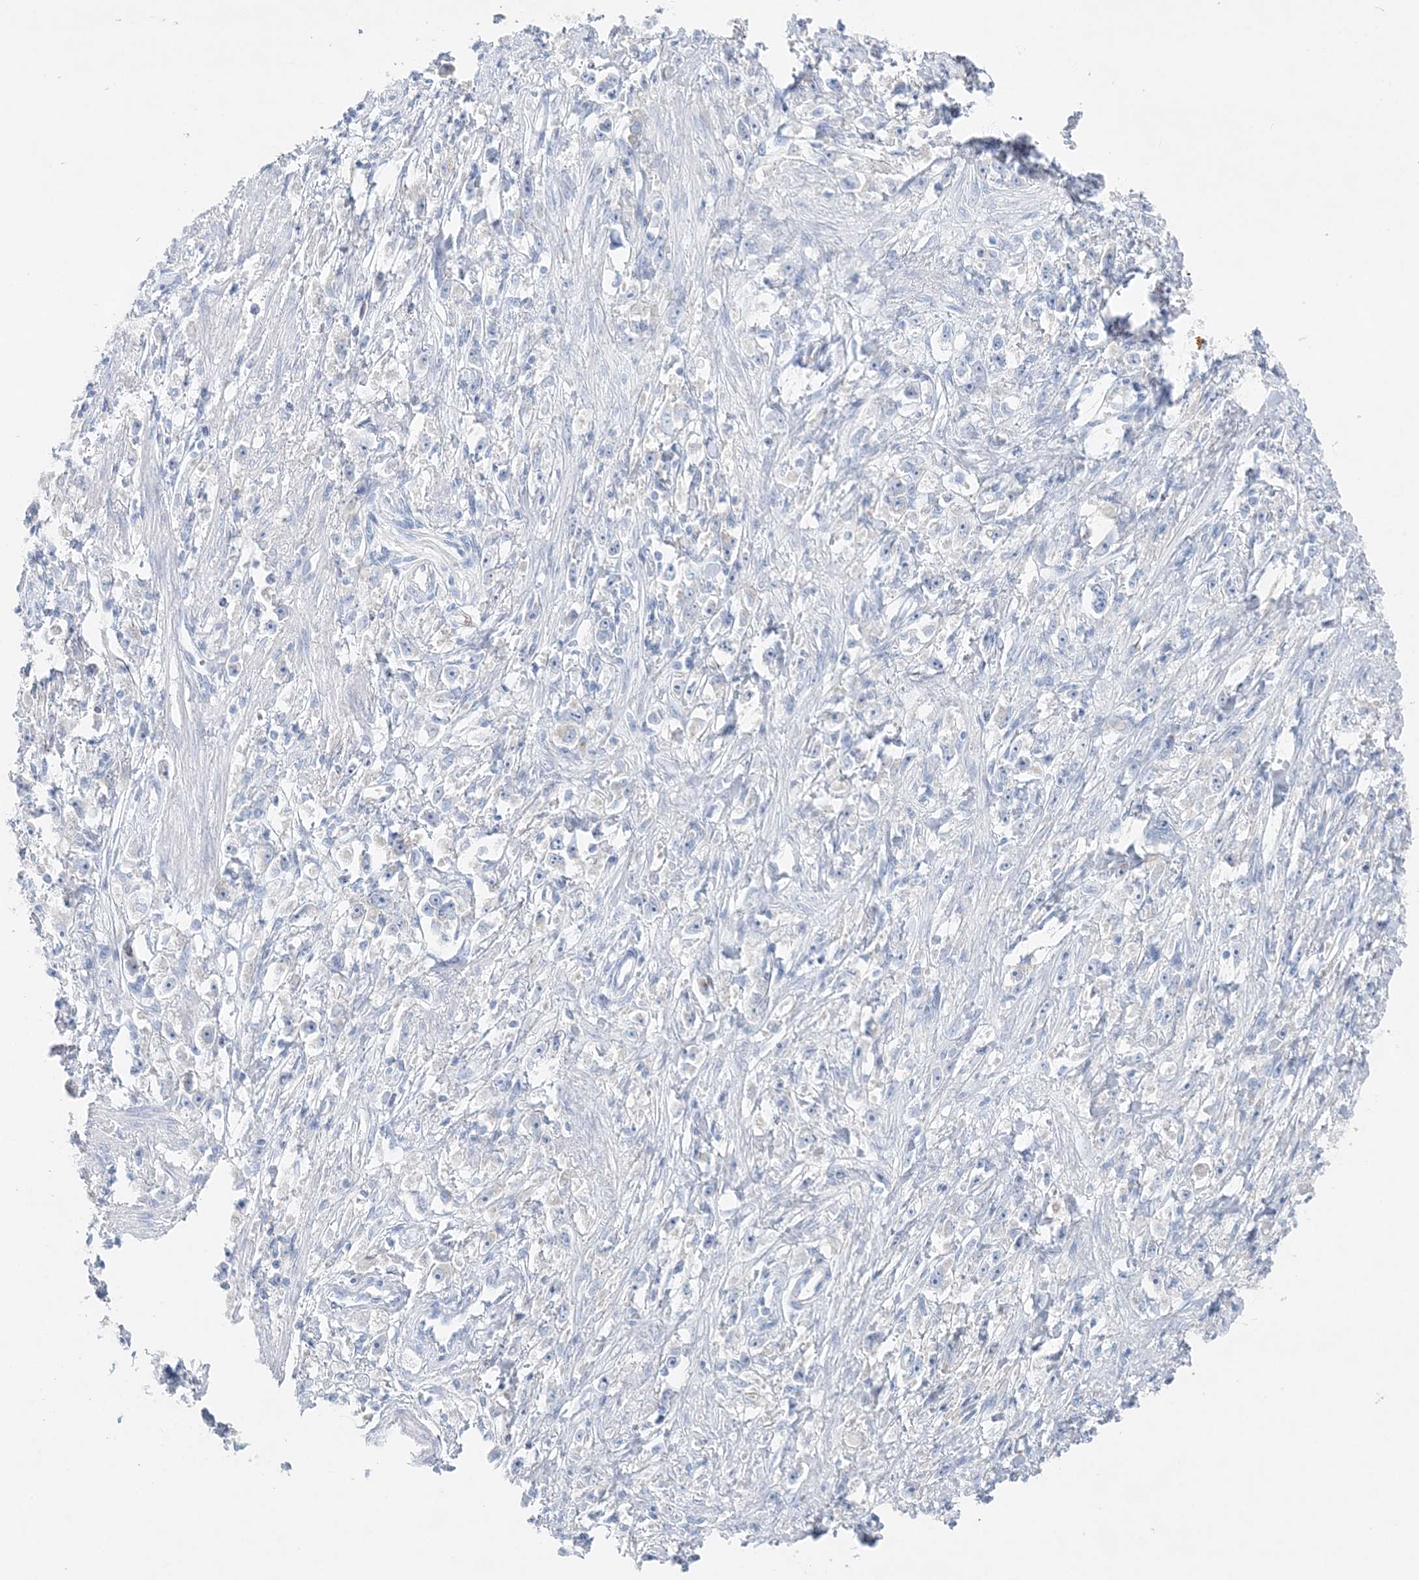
{"staining": {"intensity": "negative", "quantity": "none", "location": "none"}, "tissue": "stomach cancer", "cell_type": "Tumor cells", "image_type": "cancer", "snomed": [{"axis": "morphology", "description": "Adenocarcinoma, NOS"}, {"axis": "topography", "description": "Stomach"}], "caption": "Protein analysis of stomach cancer reveals no significant staining in tumor cells.", "gene": "SLC5A6", "patient": {"sex": "female", "age": 59}}